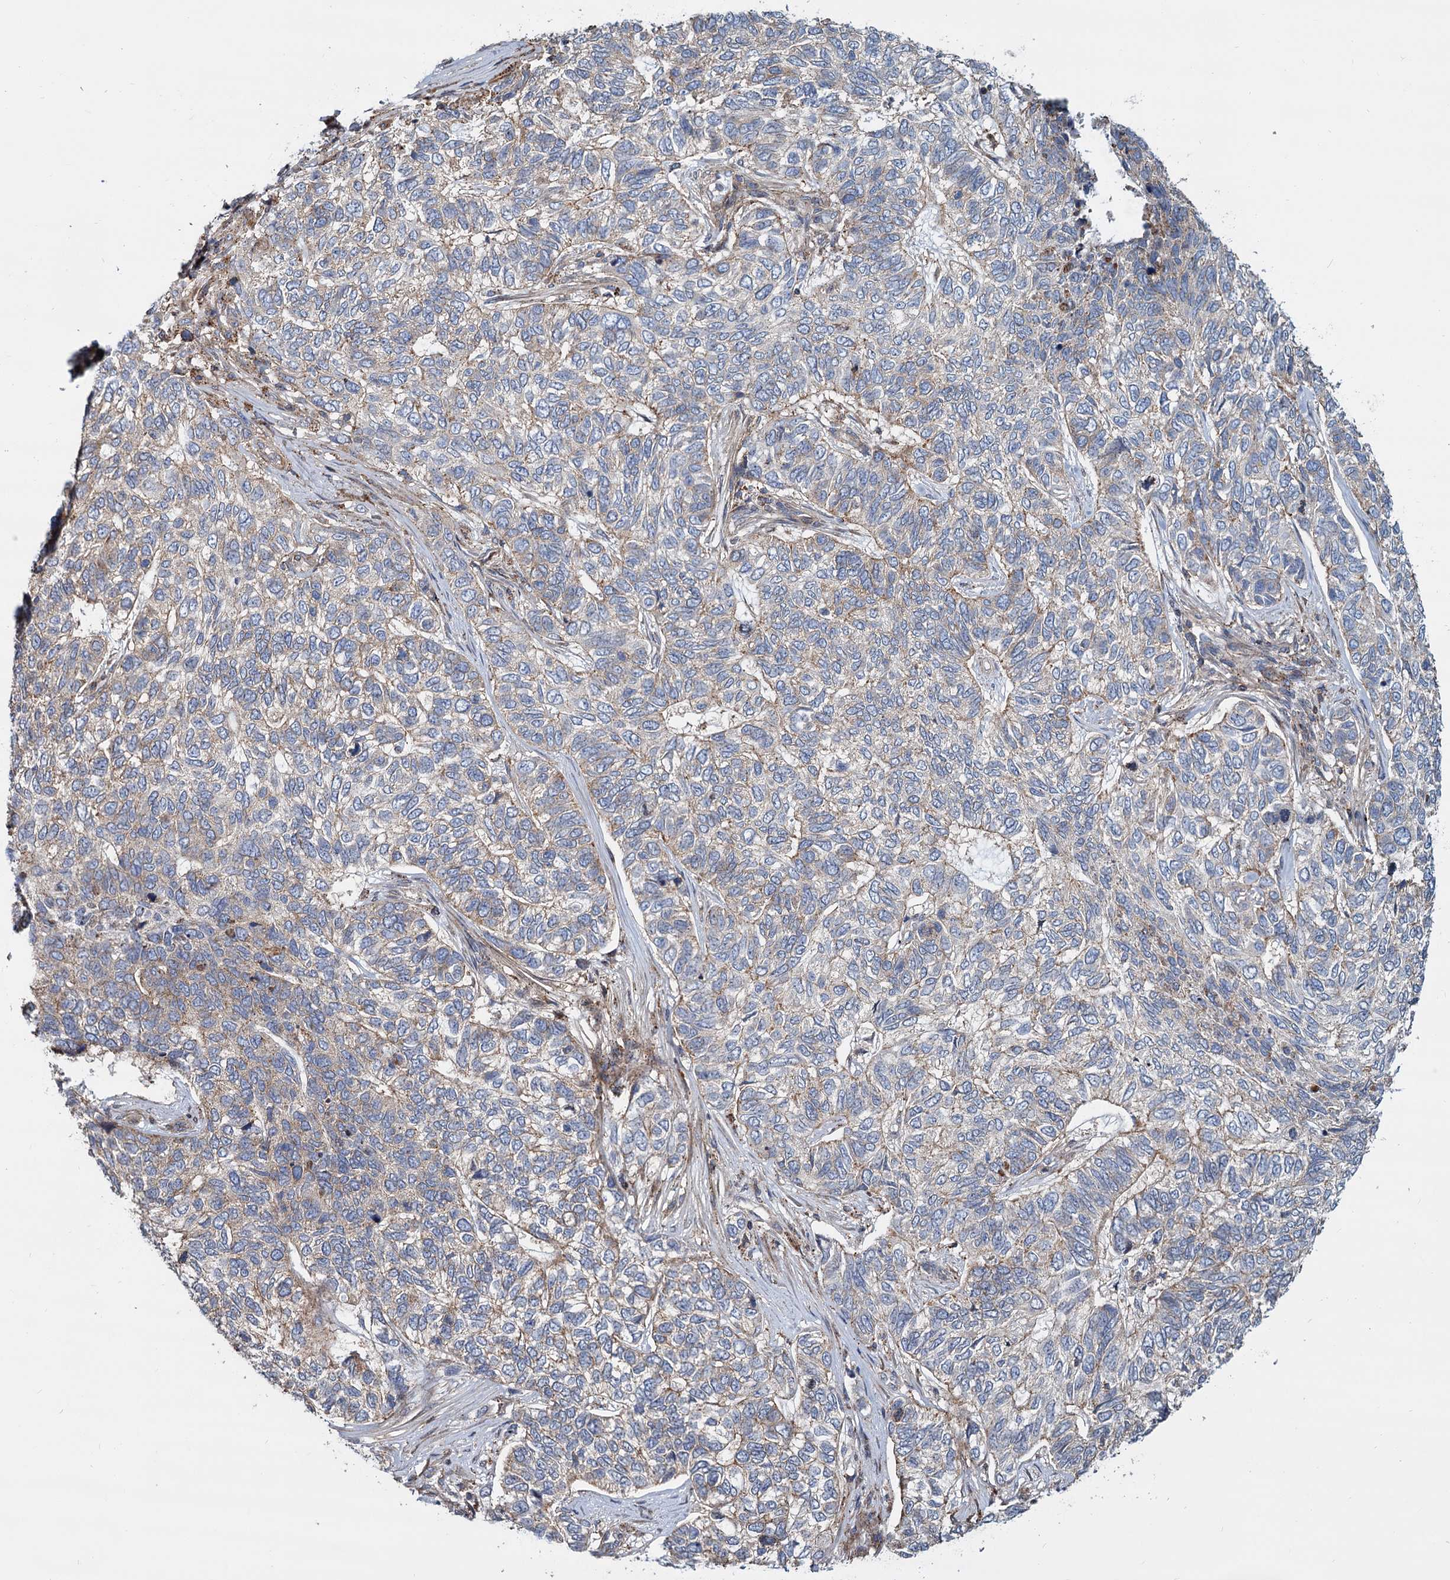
{"staining": {"intensity": "weak", "quantity": "25%-75%", "location": "cytoplasmic/membranous"}, "tissue": "skin cancer", "cell_type": "Tumor cells", "image_type": "cancer", "snomed": [{"axis": "morphology", "description": "Basal cell carcinoma"}, {"axis": "topography", "description": "Skin"}], "caption": "Basal cell carcinoma (skin) tissue displays weak cytoplasmic/membranous expression in approximately 25%-75% of tumor cells Nuclei are stained in blue.", "gene": "PSEN1", "patient": {"sex": "female", "age": 65}}